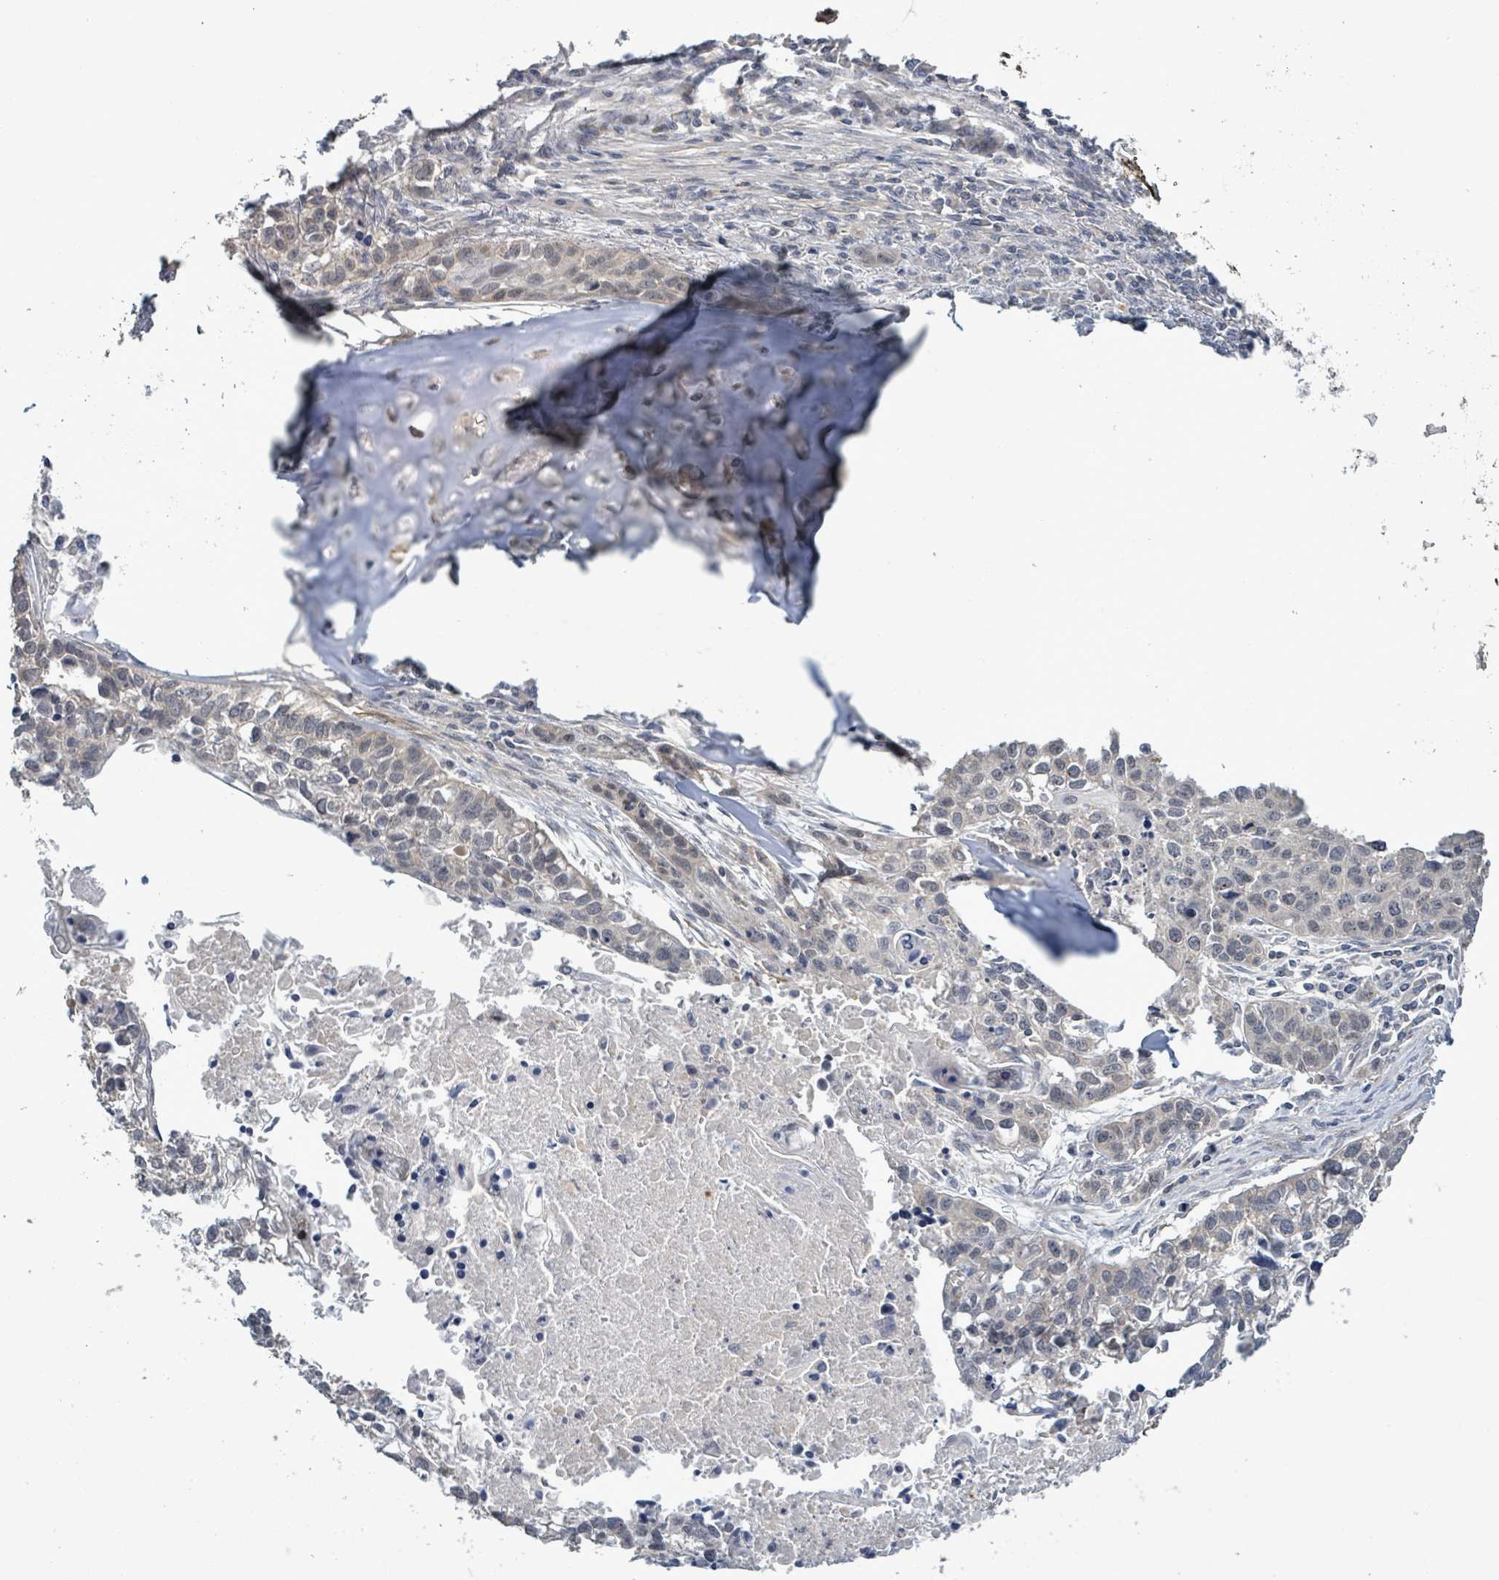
{"staining": {"intensity": "negative", "quantity": "none", "location": "none"}, "tissue": "lung cancer", "cell_type": "Tumor cells", "image_type": "cancer", "snomed": [{"axis": "morphology", "description": "Squamous cell carcinoma, NOS"}, {"axis": "topography", "description": "Lung"}], "caption": "The image reveals no significant staining in tumor cells of lung cancer (squamous cell carcinoma).", "gene": "AMMECR1", "patient": {"sex": "male", "age": 74}}